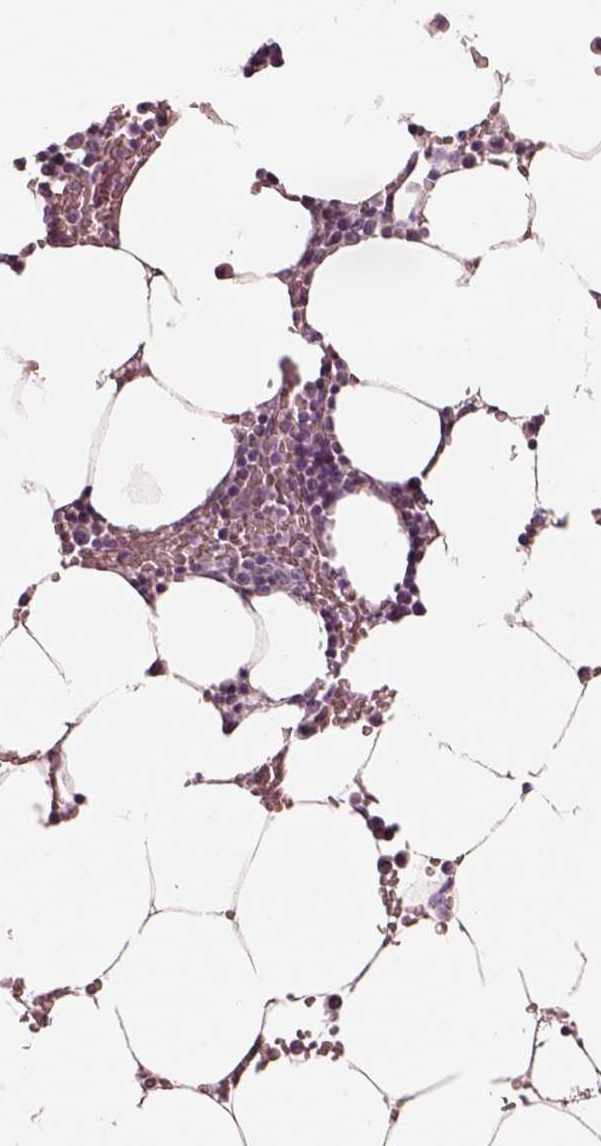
{"staining": {"intensity": "negative", "quantity": "none", "location": "none"}, "tissue": "bone marrow", "cell_type": "Hematopoietic cells", "image_type": "normal", "snomed": [{"axis": "morphology", "description": "Normal tissue, NOS"}, {"axis": "topography", "description": "Bone marrow"}], "caption": "Bone marrow stained for a protein using IHC demonstrates no positivity hematopoietic cells.", "gene": "EGR4", "patient": {"sex": "female", "age": 52}}